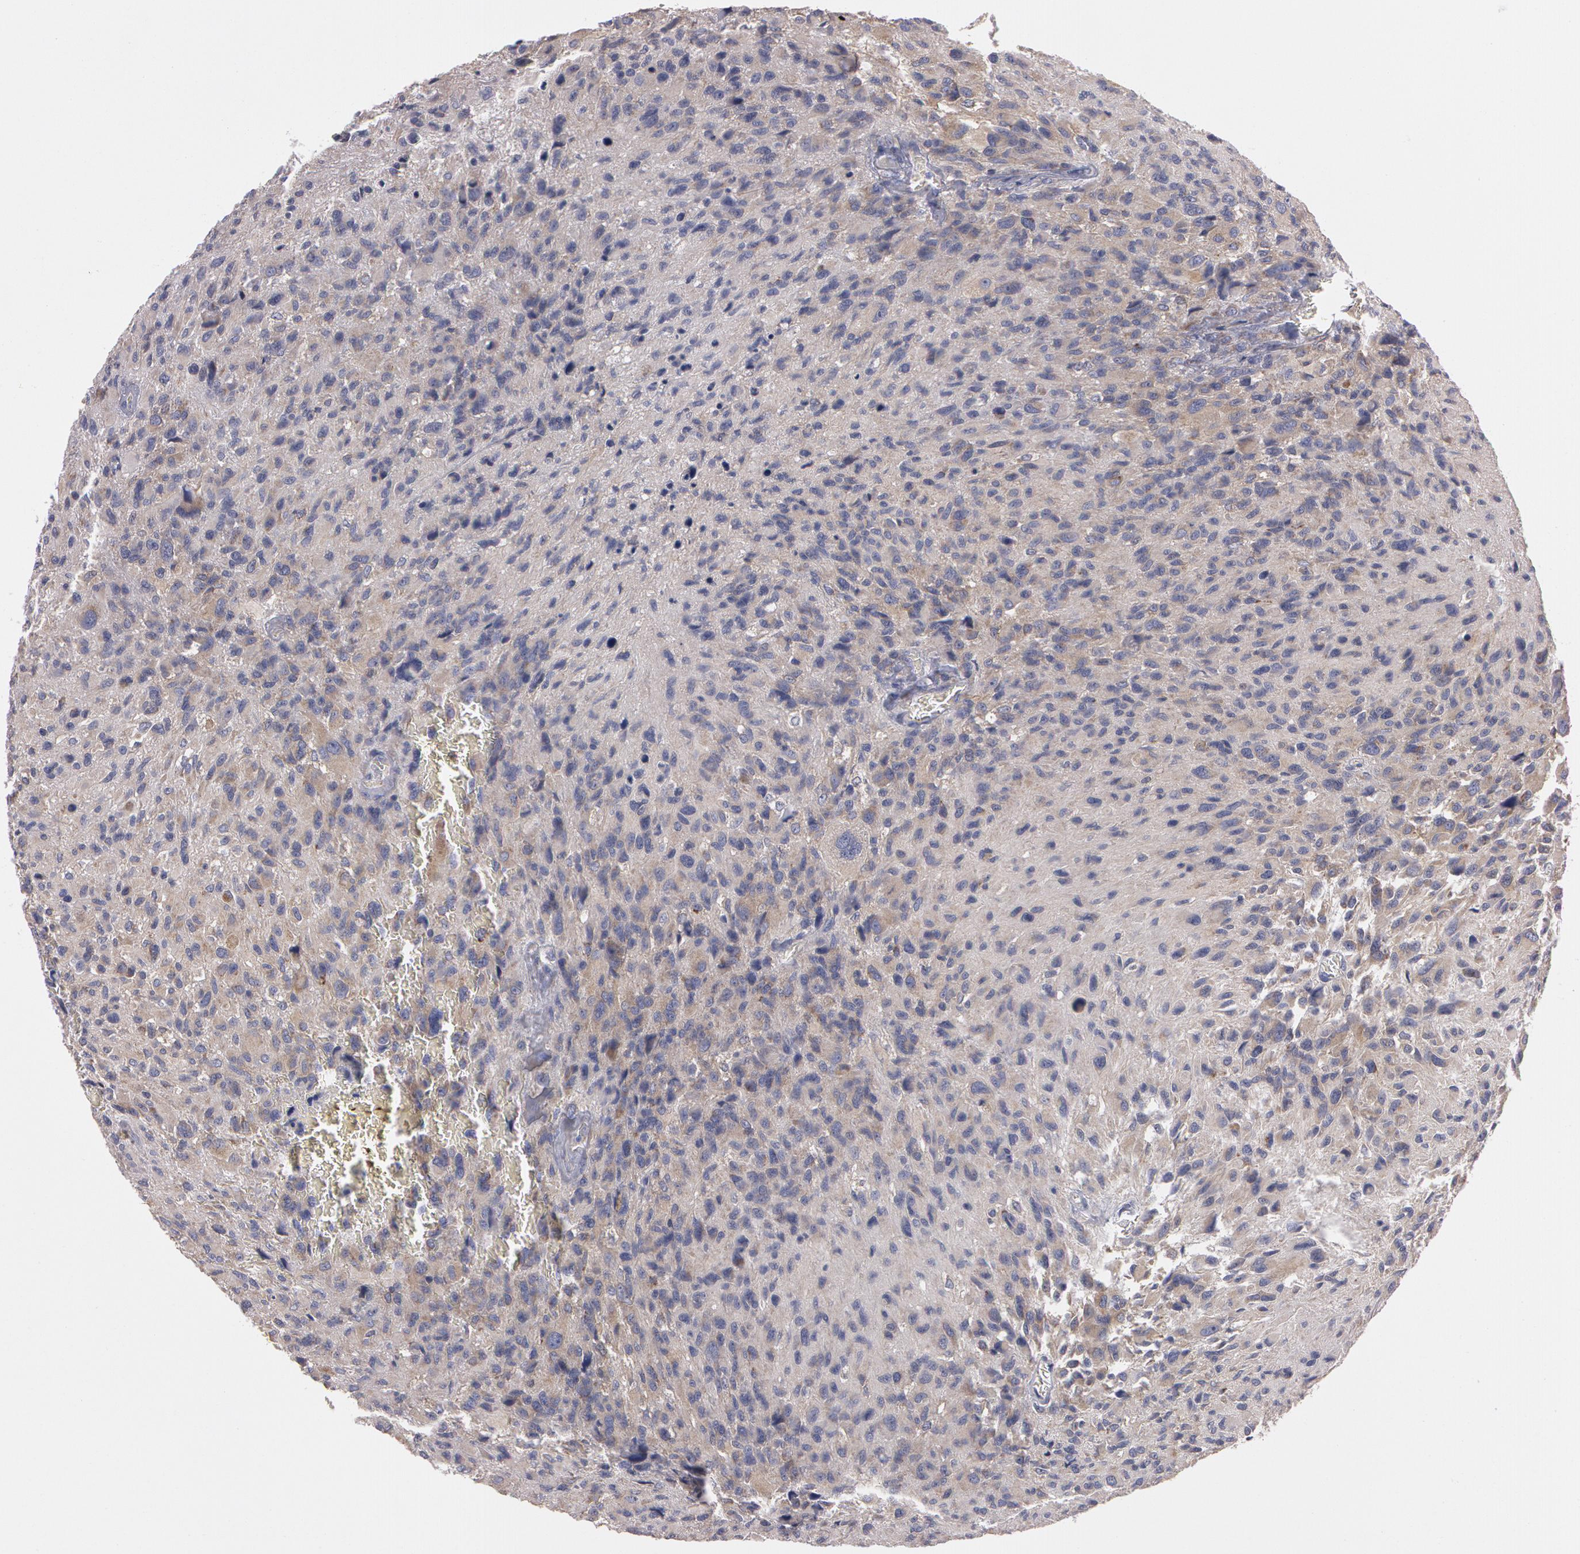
{"staining": {"intensity": "weak", "quantity": "25%-75%", "location": "cytoplasmic/membranous"}, "tissue": "glioma", "cell_type": "Tumor cells", "image_type": "cancer", "snomed": [{"axis": "morphology", "description": "Glioma, malignant, High grade"}, {"axis": "topography", "description": "Brain"}], "caption": "Protein expression by IHC demonstrates weak cytoplasmic/membranous positivity in approximately 25%-75% of tumor cells in malignant glioma (high-grade). The protein of interest is shown in brown color, while the nuclei are stained blue.", "gene": "NEK9", "patient": {"sex": "male", "age": 69}}